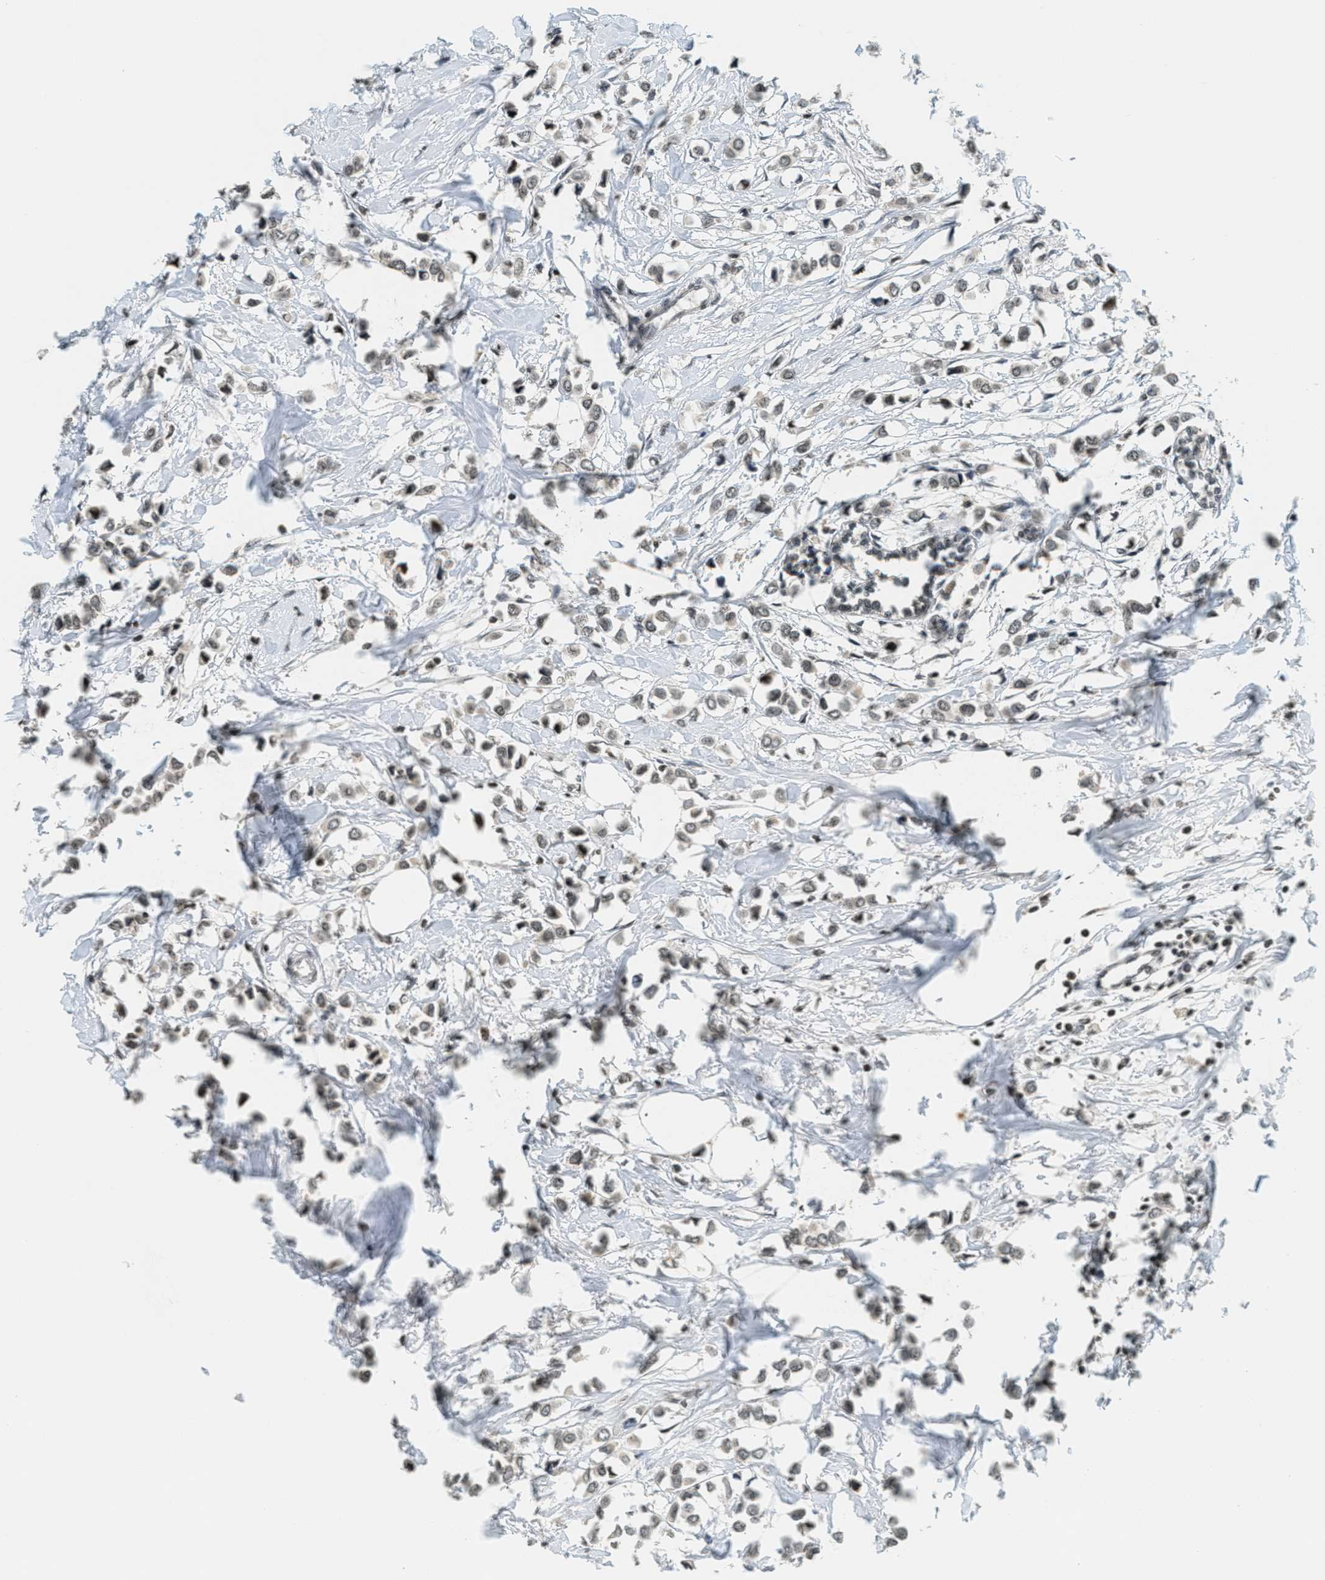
{"staining": {"intensity": "moderate", "quantity": ">75%", "location": "nuclear"}, "tissue": "breast cancer", "cell_type": "Tumor cells", "image_type": "cancer", "snomed": [{"axis": "morphology", "description": "Lobular carcinoma"}, {"axis": "topography", "description": "Breast"}], "caption": "This micrograph demonstrates breast cancer stained with IHC to label a protein in brown. The nuclear of tumor cells show moderate positivity for the protein. Nuclei are counter-stained blue.", "gene": "LDB2", "patient": {"sex": "female", "age": 51}}